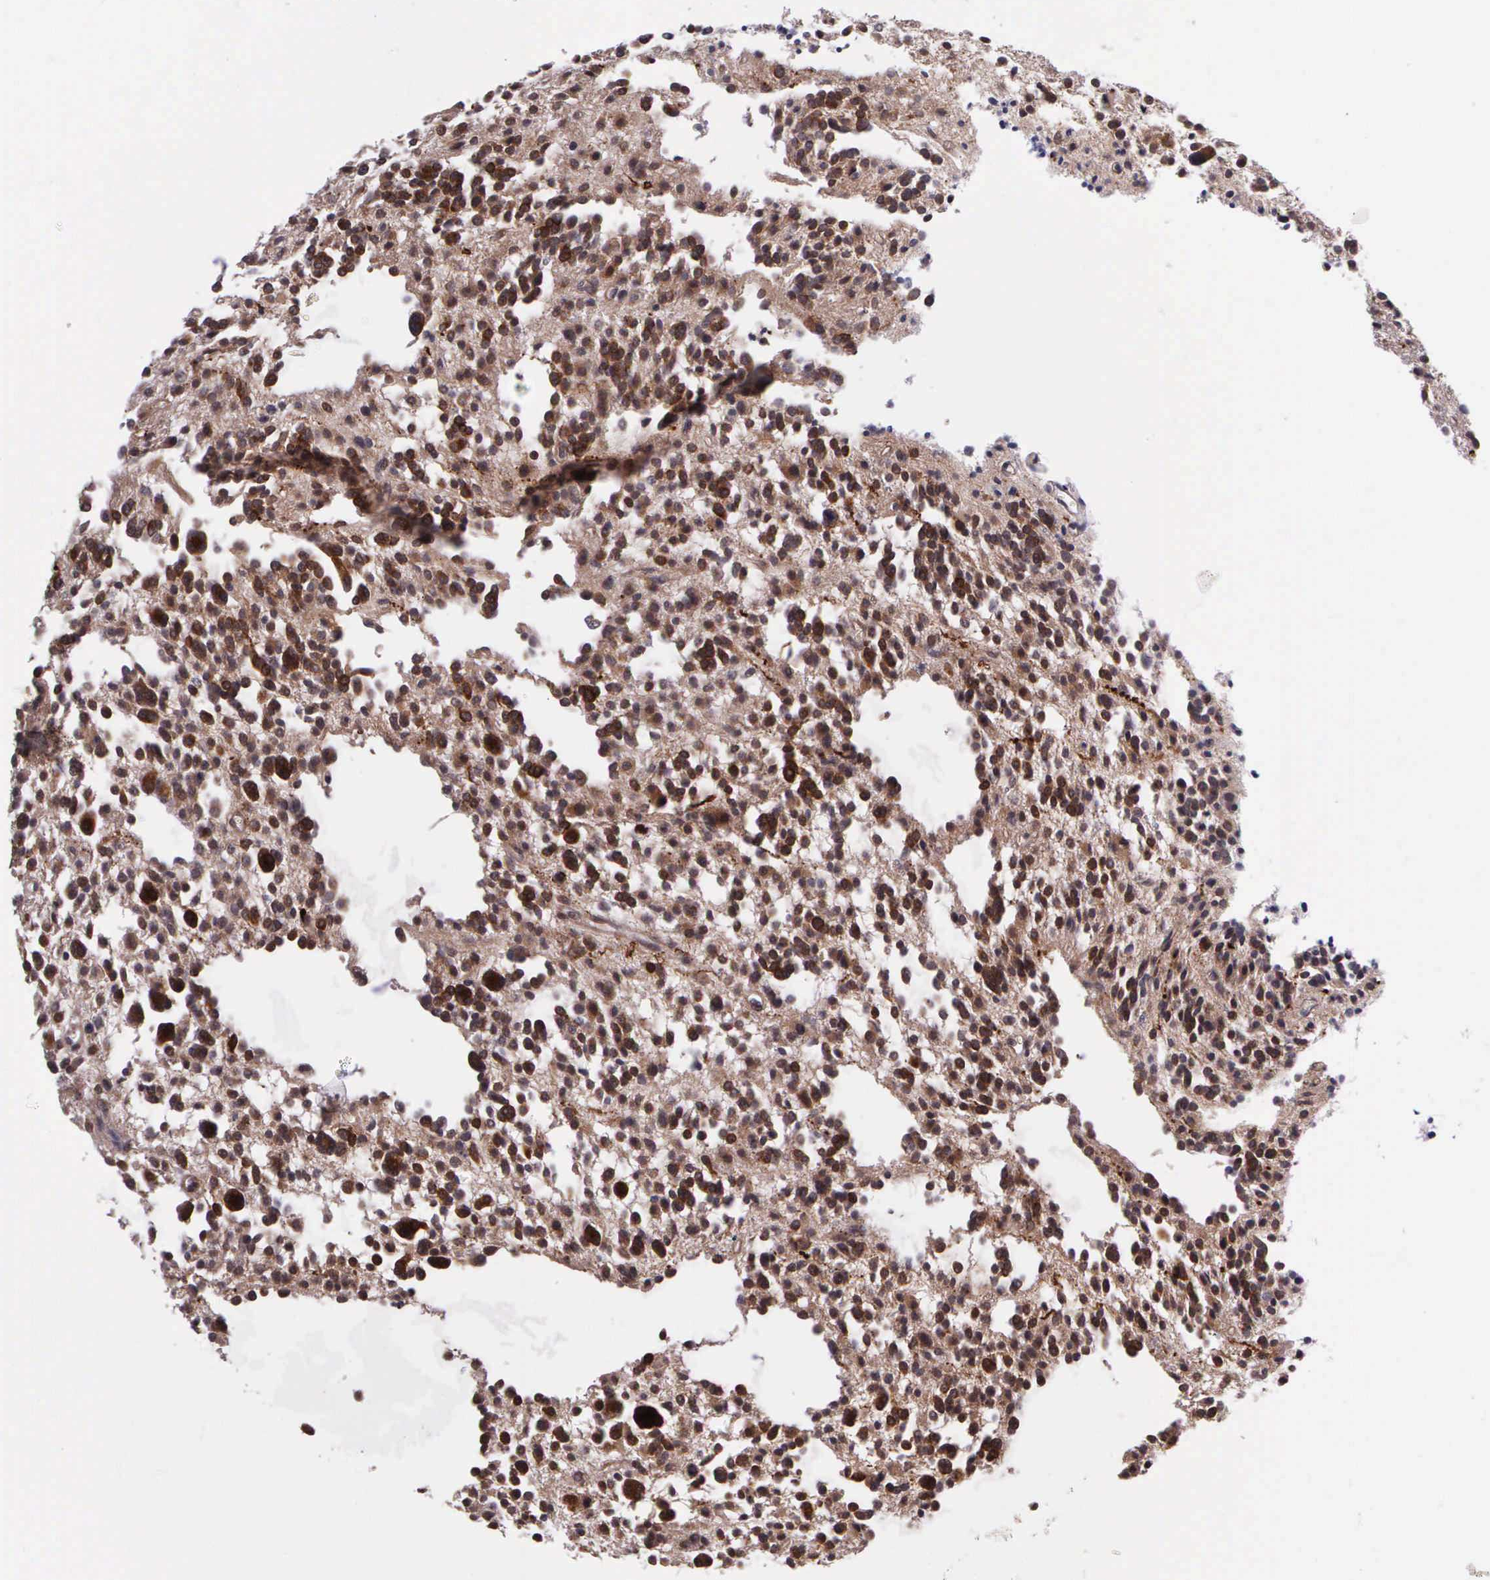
{"staining": {"intensity": "moderate", "quantity": "25%-75%", "location": "cytoplasmic/membranous,nuclear"}, "tissue": "glioma", "cell_type": "Tumor cells", "image_type": "cancer", "snomed": [{"axis": "morphology", "description": "Glioma, malignant, Low grade"}, {"axis": "topography", "description": "Brain"}], "caption": "Approximately 25%-75% of tumor cells in human malignant glioma (low-grade) demonstrate moderate cytoplasmic/membranous and nuclear protein expression as visualized by brown immunohistochemical staining.", "gene": "PRICKLE3", "patient": {"sex": "female", "age": 36}}